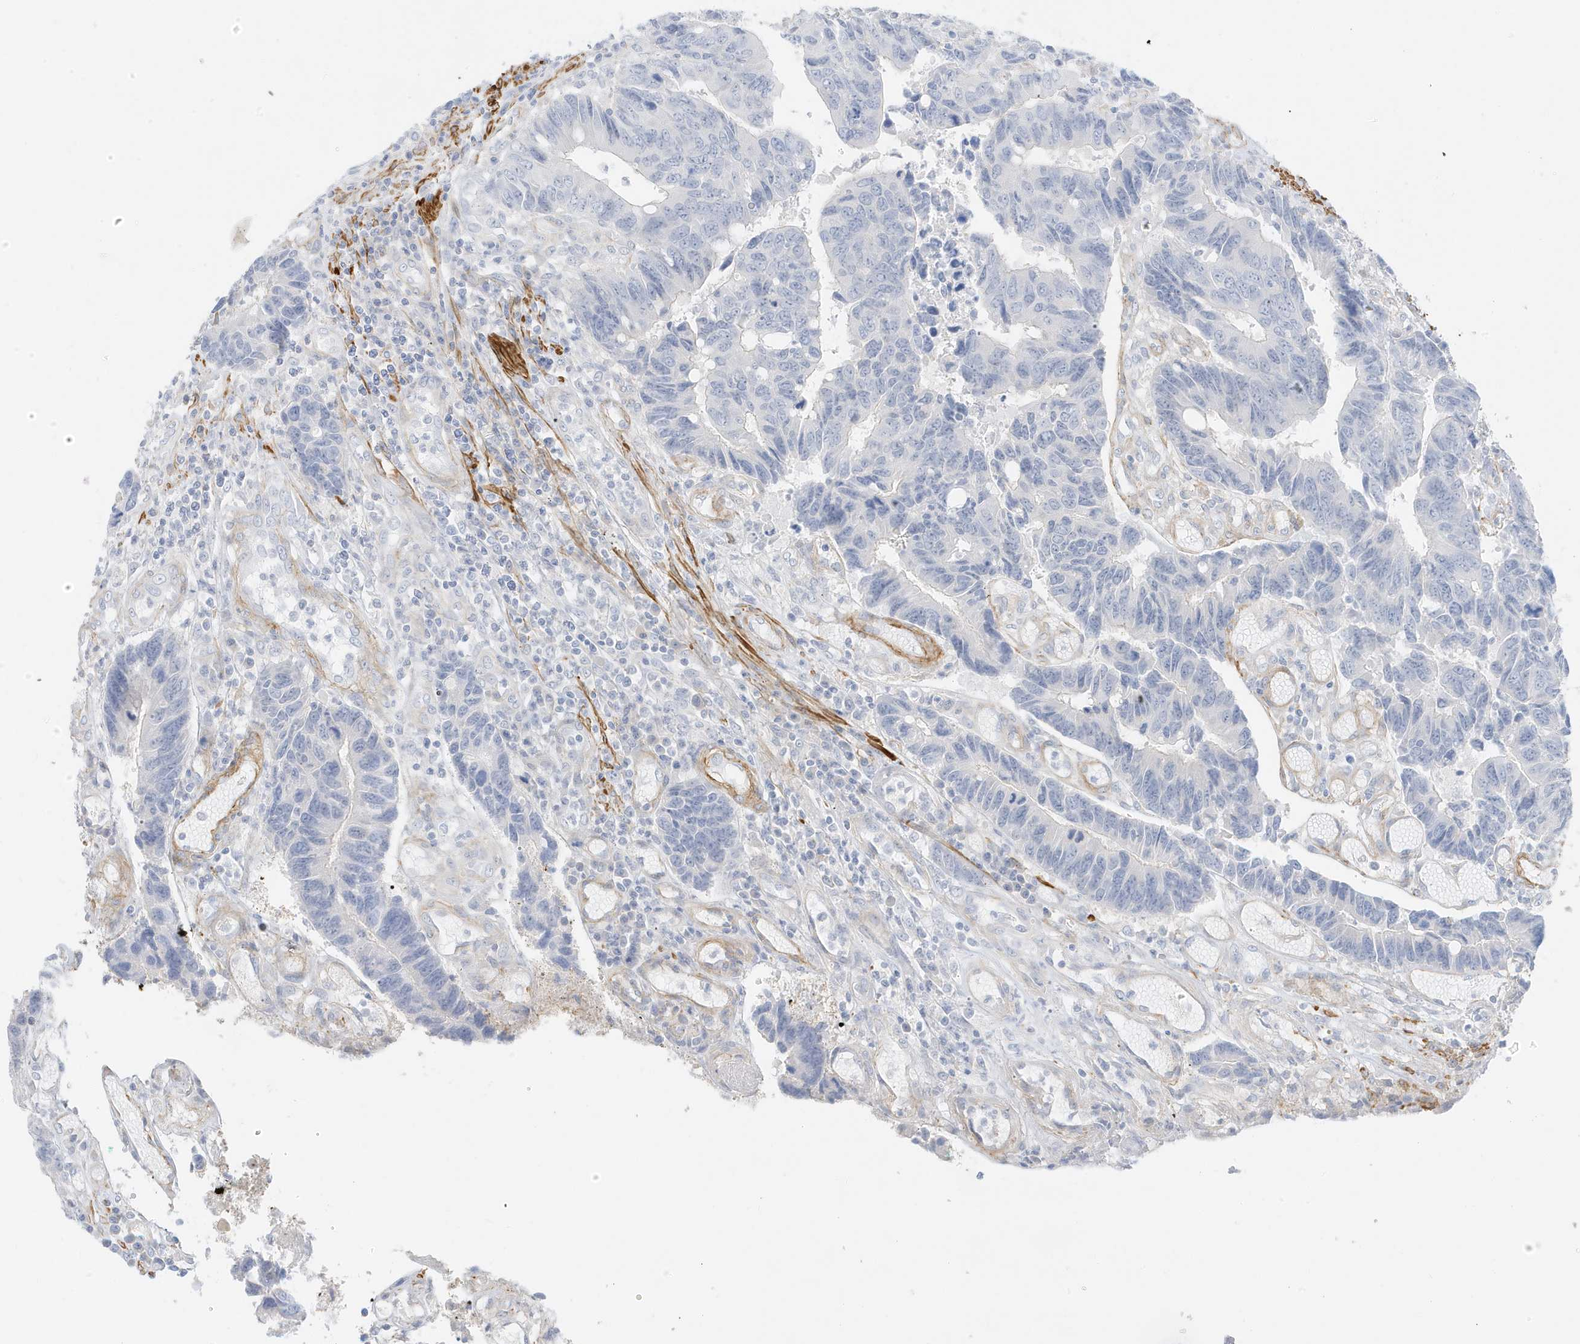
{"staining": {"intensity": "negative", "quantity": "none", "location": "none"}, "tissue": "colorectal cancer", "cell_type": "Tumor cells", "image_type": "cancer", "snomed": [{"axis": "morphology", "description": "Adenocarcinoma, NOS"}, {"axis": "topography", "description": "Rectum"}], "caption": "Colorectal cancer stained for a protein using immunohistochemistry (IHC) shows no staining tumor cells.", "gene": "SLC22A13", "patient": {"sex": "male", "age": 84}}